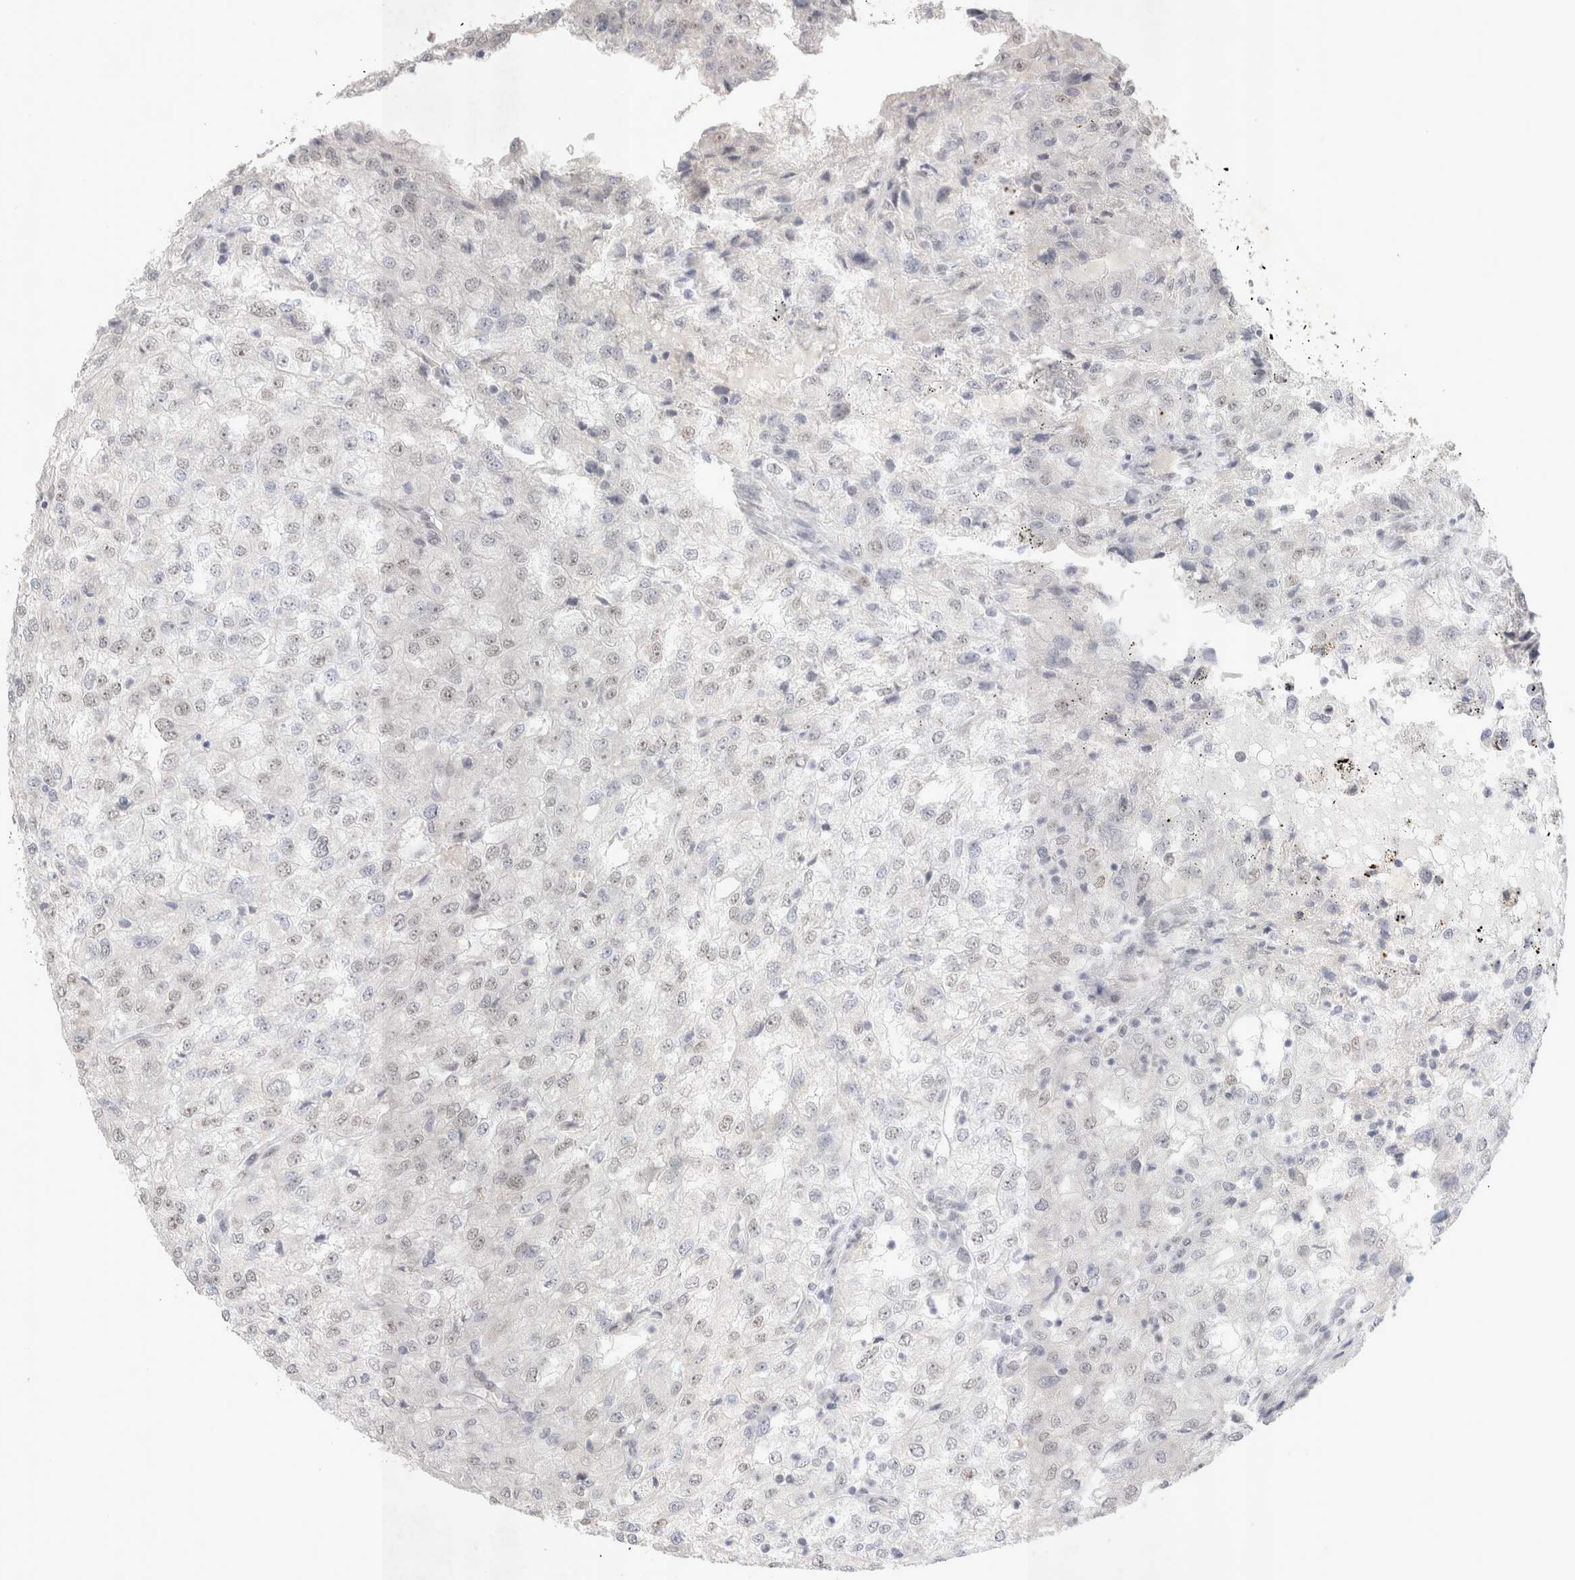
{"staining": {"intensity": "weak", "quantity": "25%-75%", "location": "nuclear"}, "tissue": "renal cancer", "cell_type": "Tumor cells", "image_type": "cancer", "snomed": [{"axis": "morphology", "description": "Adenocarcinoma, NOS"}, {"axis": "topography", "description": "Kidney"}], "caption": "A brown stain labels weak nuclear expression of a protein in human adenocarcinoma (renal) tumor cells.", "gene": "RECQL4", "patient": {"sex": "female", "age": 54}}